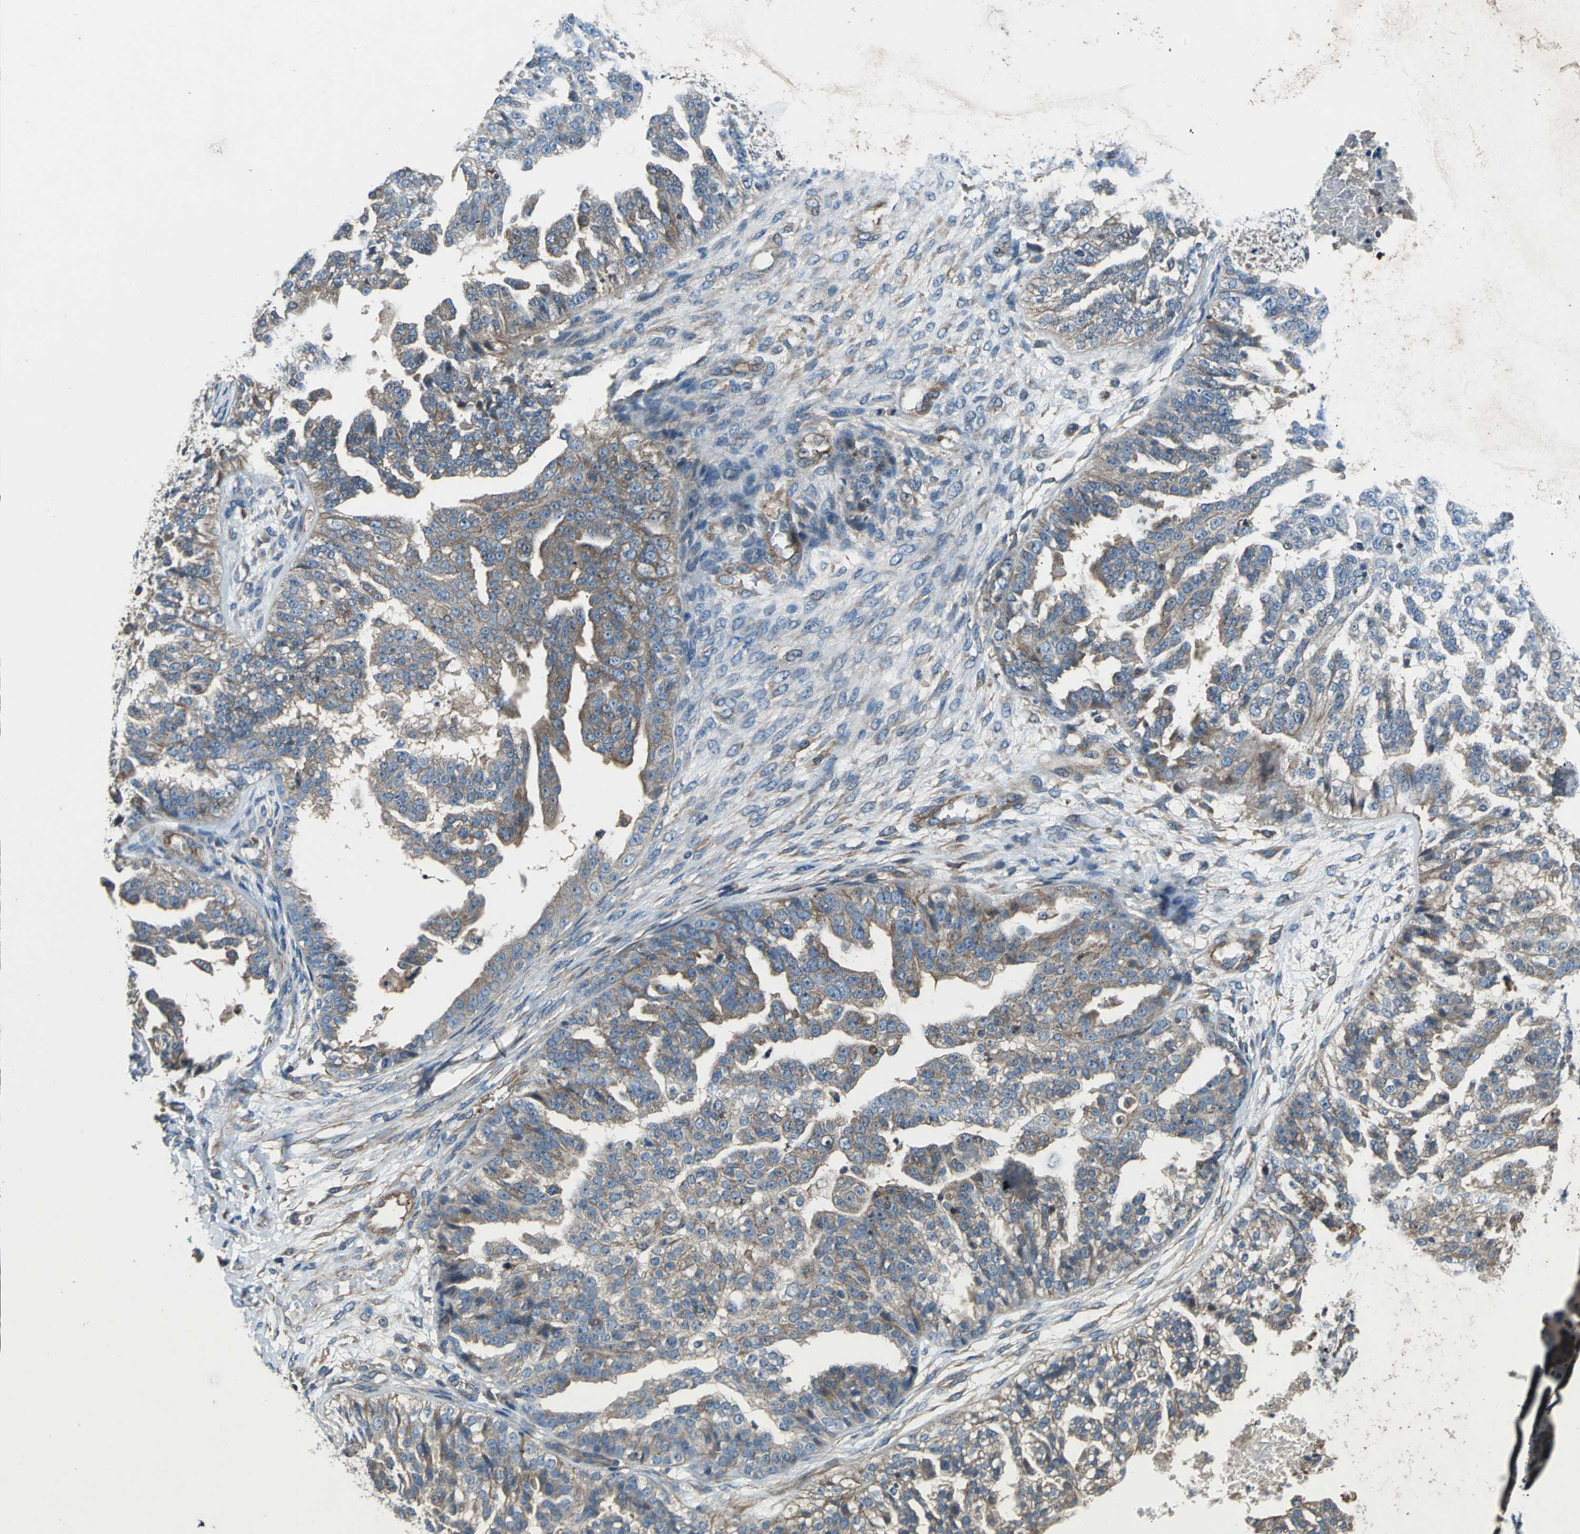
{"staining": {"intensity": "moderate", "quantity": ">75%", "location": "cytoplasmic/membranous"}, "tissue": "ovarian cancer", "cell_type": "Tumor cells", "image_type": "cancer", "snomed": [{"axis": "morphology", "description": "Carcinoma, NOS"}, {"axis": "topography", "description": "Soft tissue"}, {"axis": "topography", "description": "Ovary"}], "caption": "Human carcinoma (ovarian) stained with a brown dye displays moderate cytoplasmic/membranous positive positivity in approximately >75% of tumor cells.", "gene": "PARVA", "patient": {"sex": "female", "age": 54}}